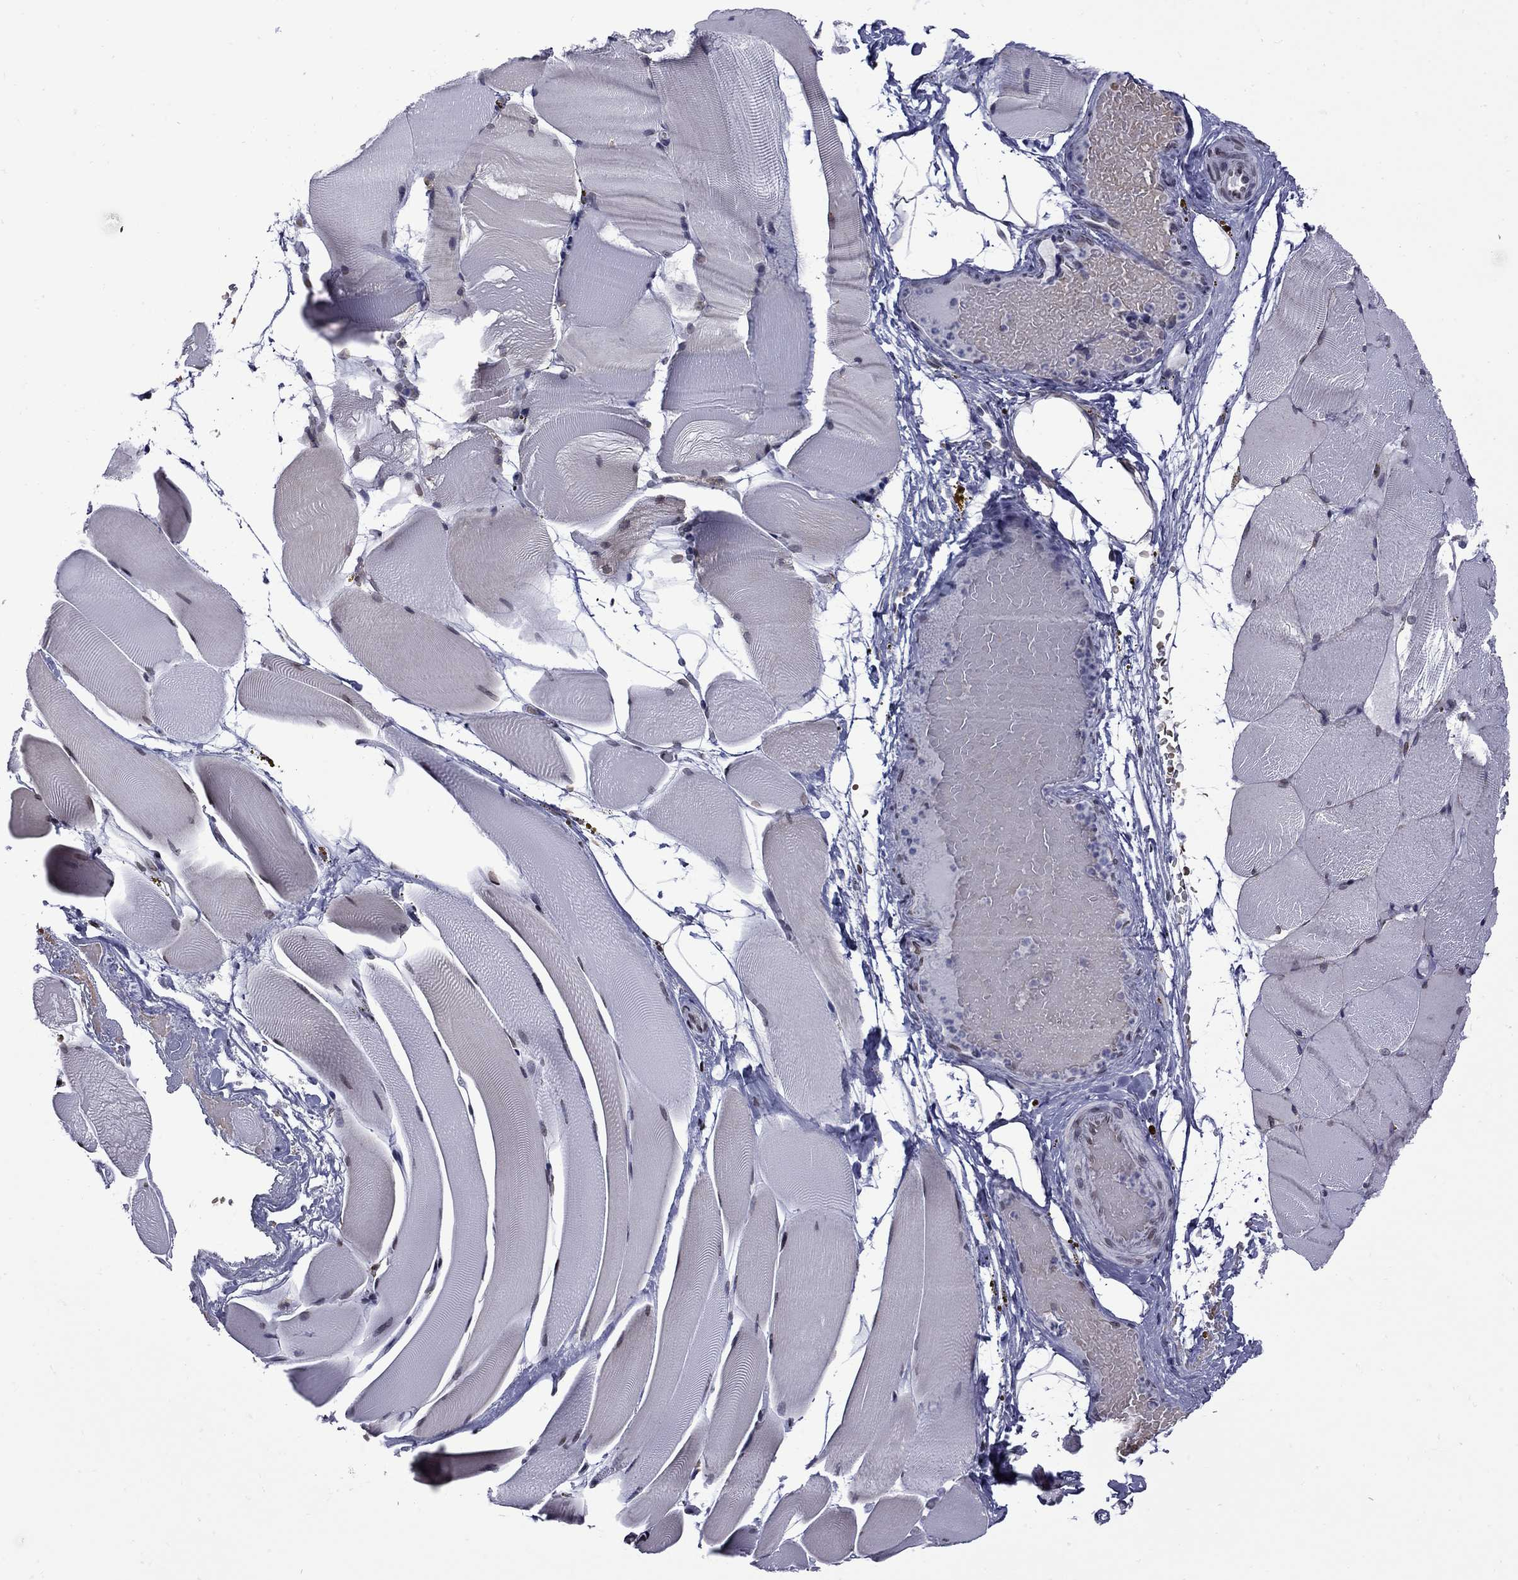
{"staining": {"intensity": "weak", "quantity": "<25%", "location": "nuclear"}, "tissue": "skeletal muscle", "cell_type": "Myocytes", "image_type": "normal", "snomed": [{"axis": "morphology", "description": "Normal tissue, NOS"}, {"axis": "topography", "description": "Skeletal muscle"}], "caption": "Myocytes are negative for brown protein staining in normal skeletal muscle. The staining was performed using DAB (3,3'-diaminobenzidine) to visualize the protein expression in brown, while the nuclei were stained in blue with hematoxylin (Magnification: 20x).", "gene": "CLTCL1", "patient": {"sex": "female", "age": 37}}